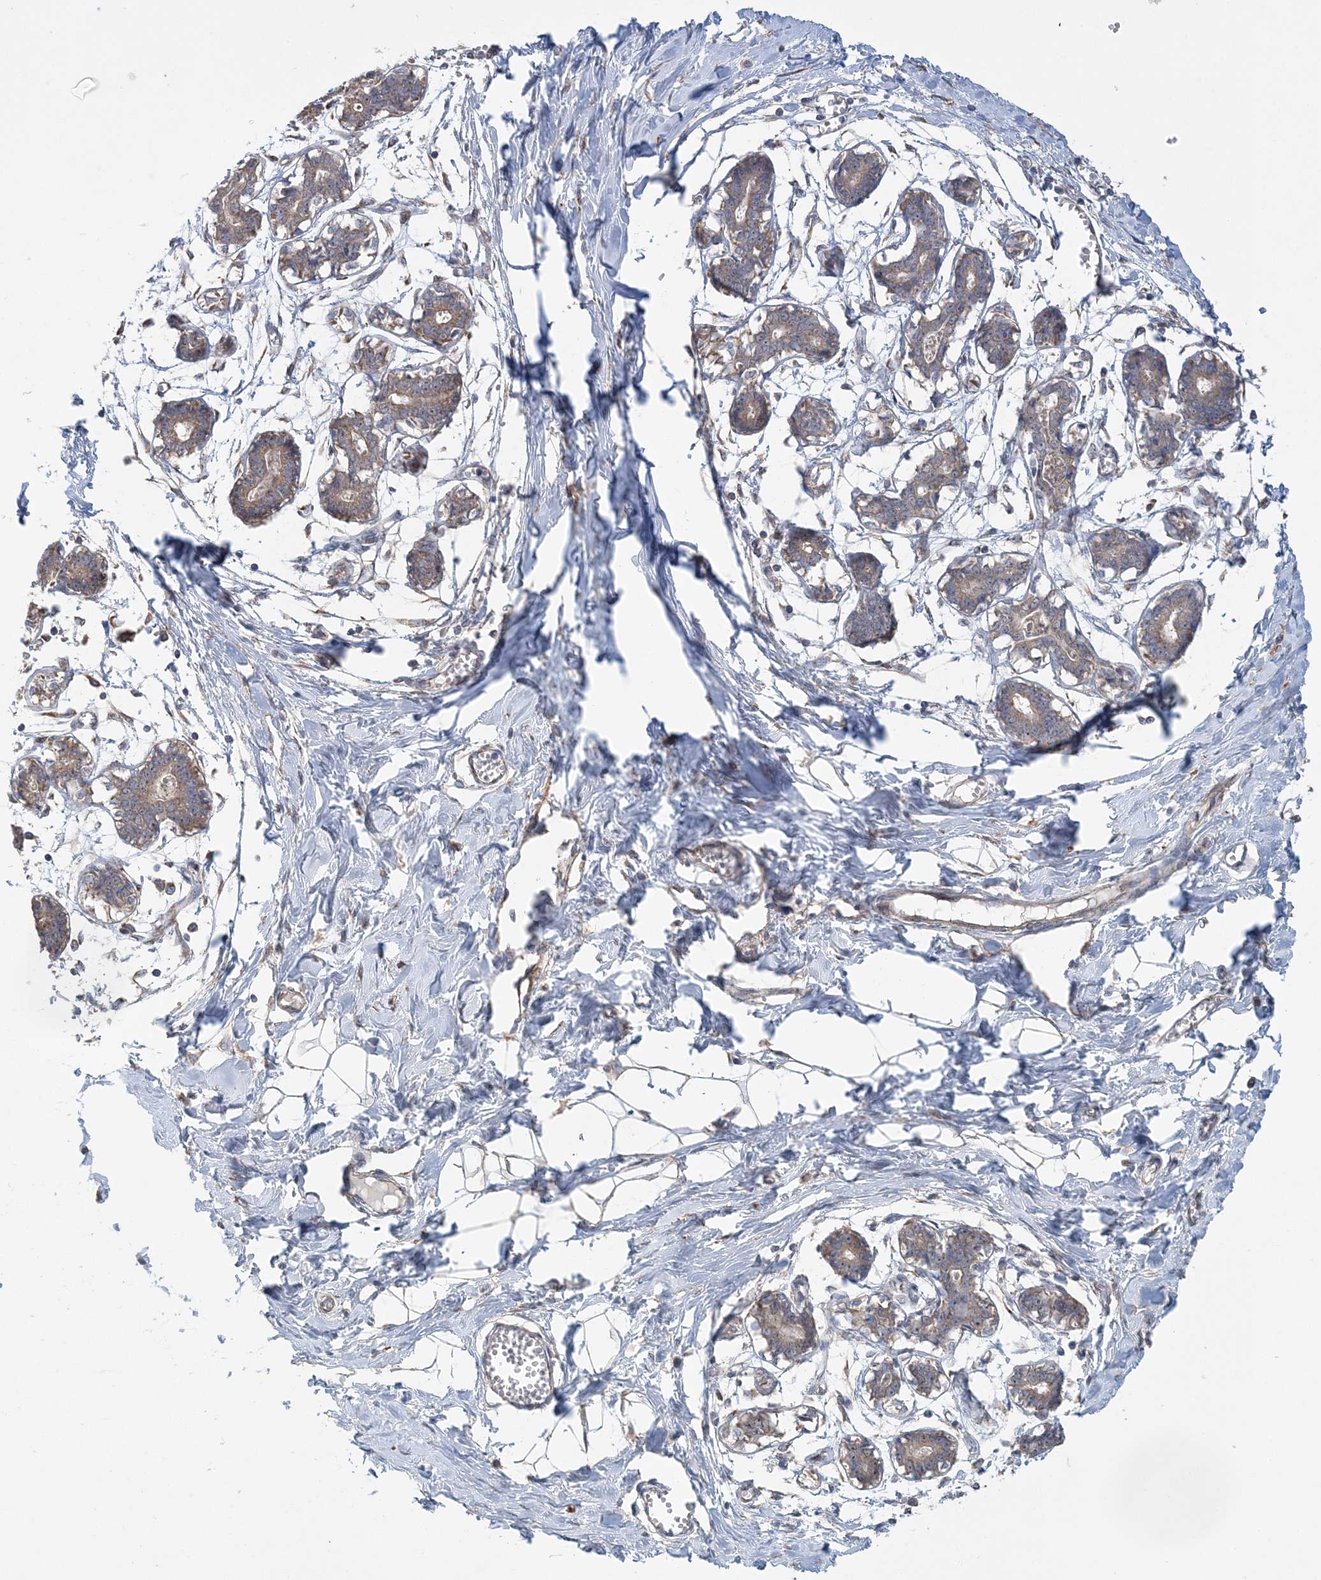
{"staining": {"intensity": "negative", "quantity": "none", "location": "none"}, "tissue": "breast", "cell_type": "Adipocytes", "image_type": "normal", "snomed": [{"axis": "morphology", "description": "Normal tissue, NOS"}, {"axis": "topography", "description": "Breast"}], "caption": "Immunohistochemical staining of benign breast reveals no significant positivity in adipocytes.", "gene": "FEZ2", "patient": {"sex": "female", "age": 27}}